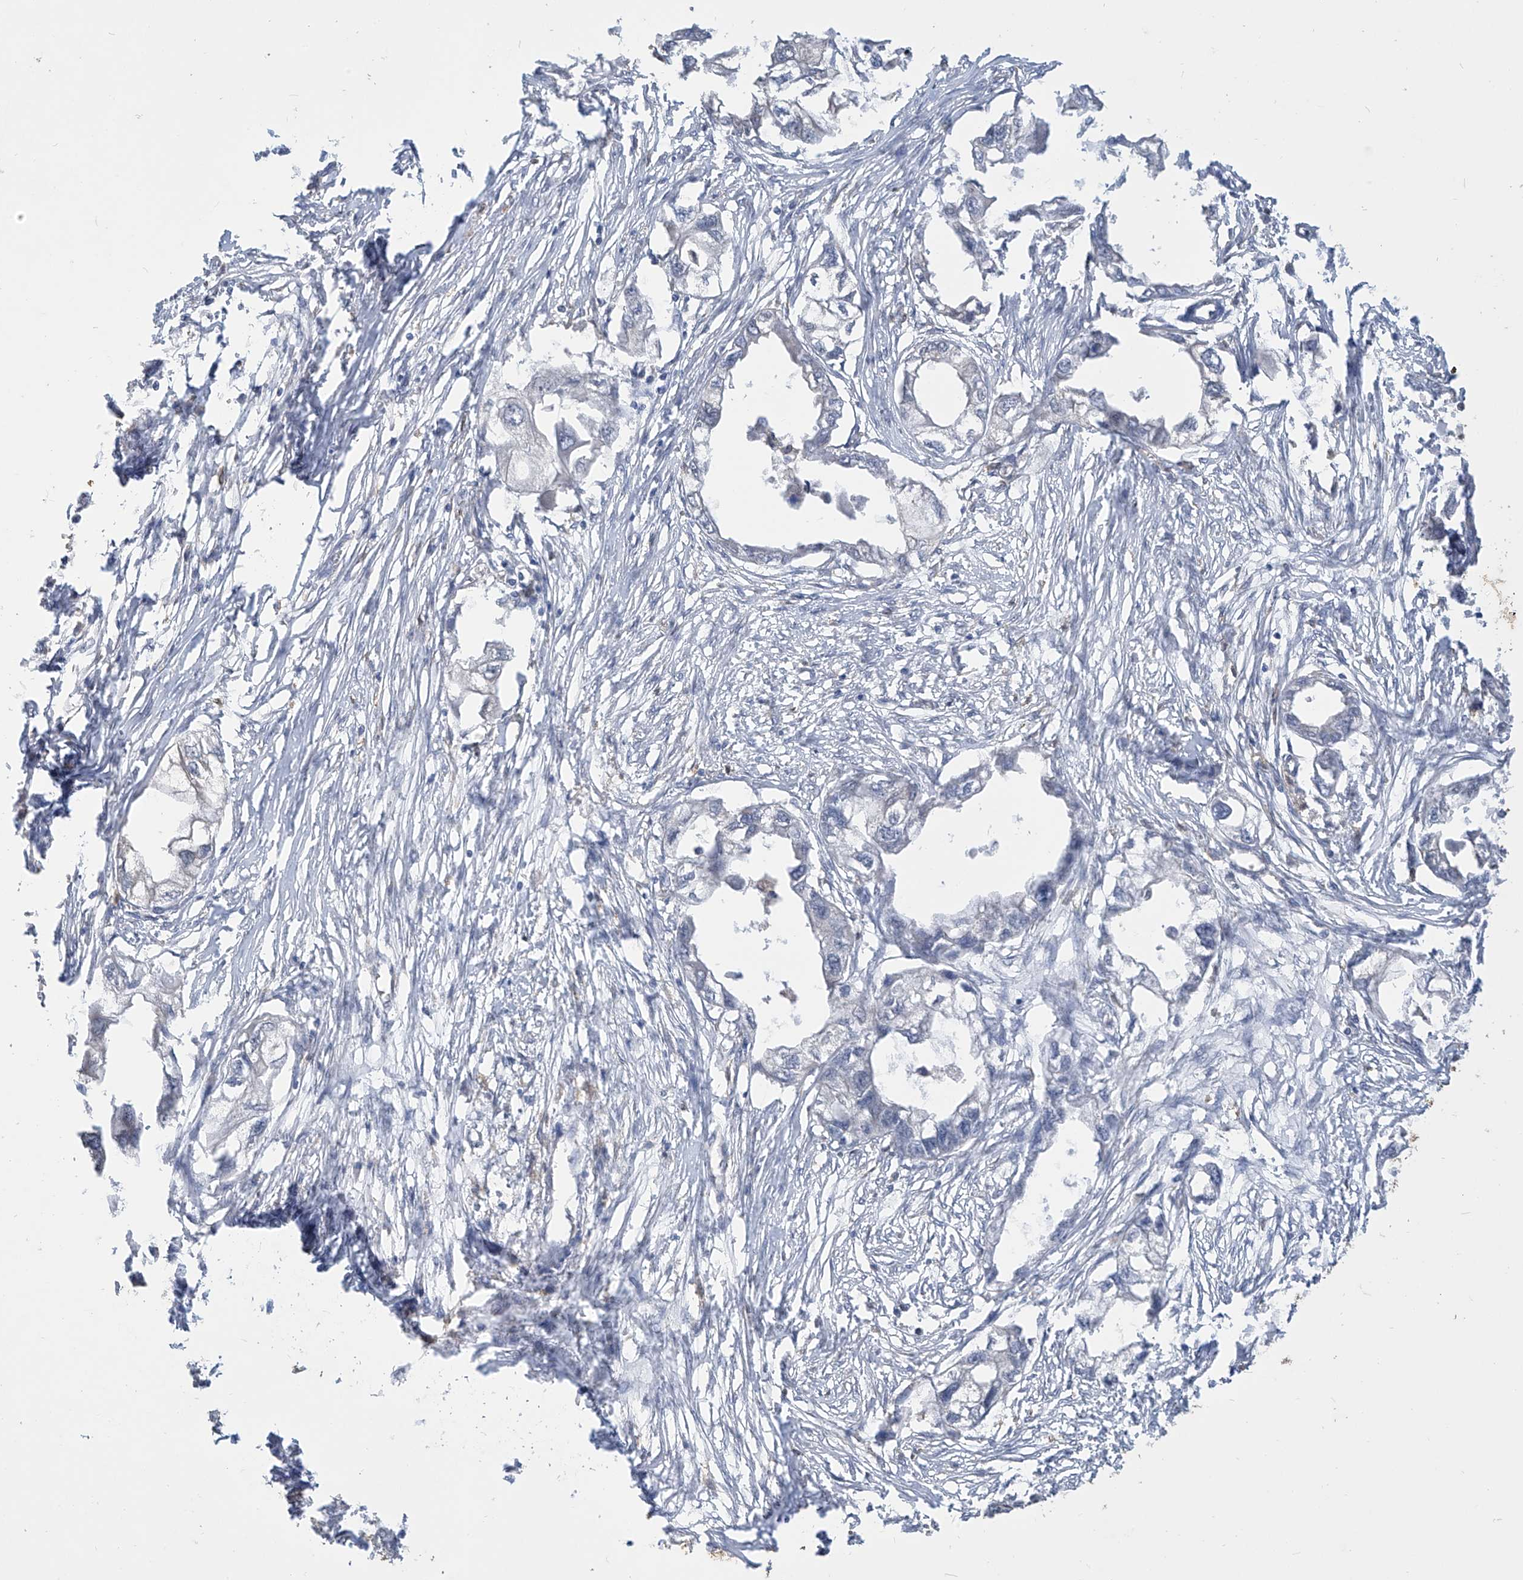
{"staining": {"intensity": "negative", "quantity": "none", "location": "none"}, "tissue": "endometrial cancer", "cell_type": "Tumor cells", "image_type": "cancer", "snomed": [{"axis": "morphology", "description": "Adenocarcinoma, NOS"}, {"axis": "morphology", "description": "Adenocarcinoma, metastatic, NOS"}, {"axis": "topography", "description": "Adipose tissue"}, {"axis": "topography", "description": "Endometrium"}], "caption": "Tumor cells show no significant staining in endometrial cancer (metastatic adenocarcinoma).", "gene": "IDH1", "patient": {"sex": "female", "age": 67}}